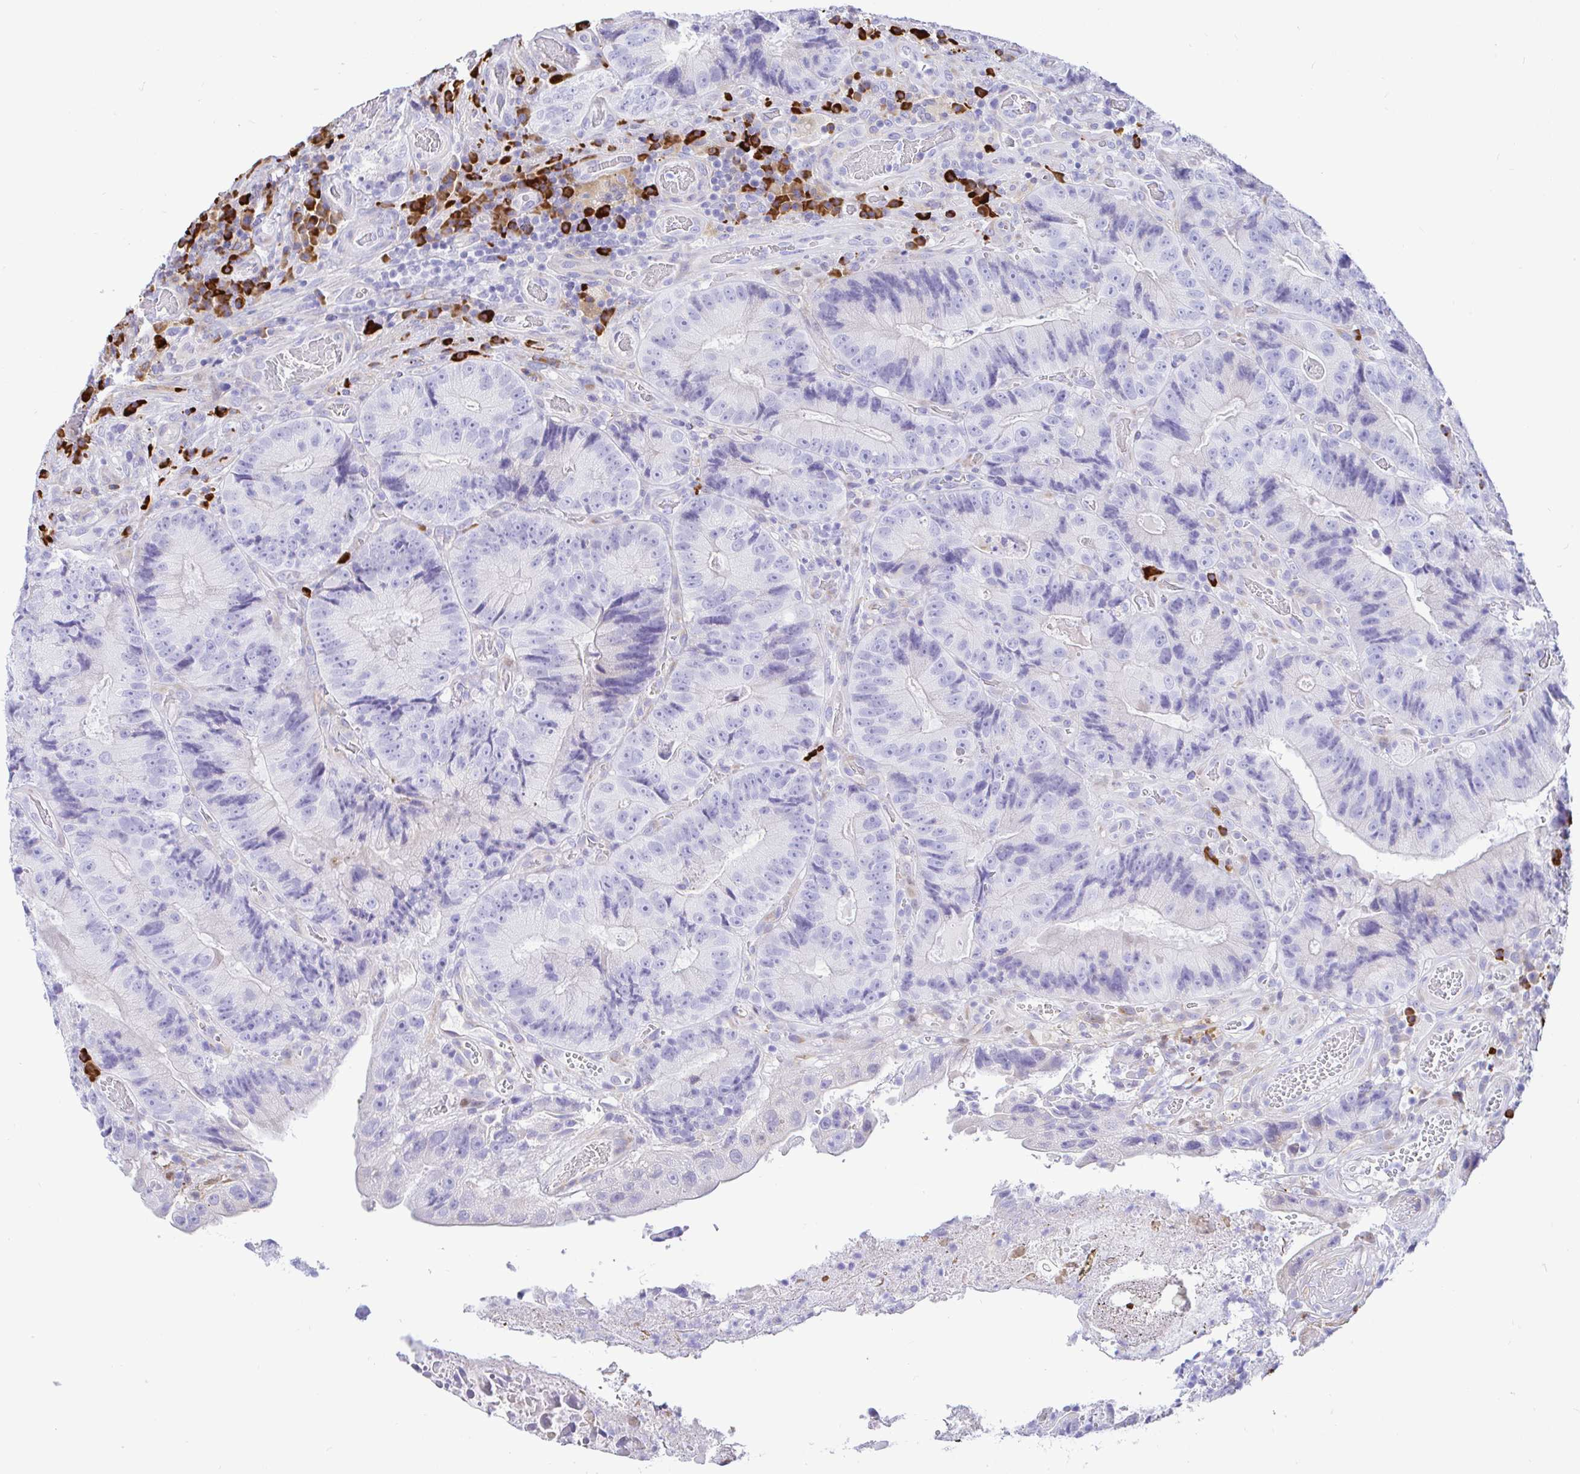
{"staining": {"intensity": "negative", "quantity": "none", "location": "none"}, "tissue": "colorectal cancer", "cell_type": "Tumor cells", "image_type": "cancer", "snomed": [{"axis": "morphology", "description": "Adenocarcinoma, NOS"}, {"axis": "topography", "description": "Colon"}], "caption": "Immunohistochemistry of colorectal cancer (adenocarcinoma) exhibits no positivity in tumor cells.", "gene": "CCDC62", "patient": {"sex": "female", "age": 86}}